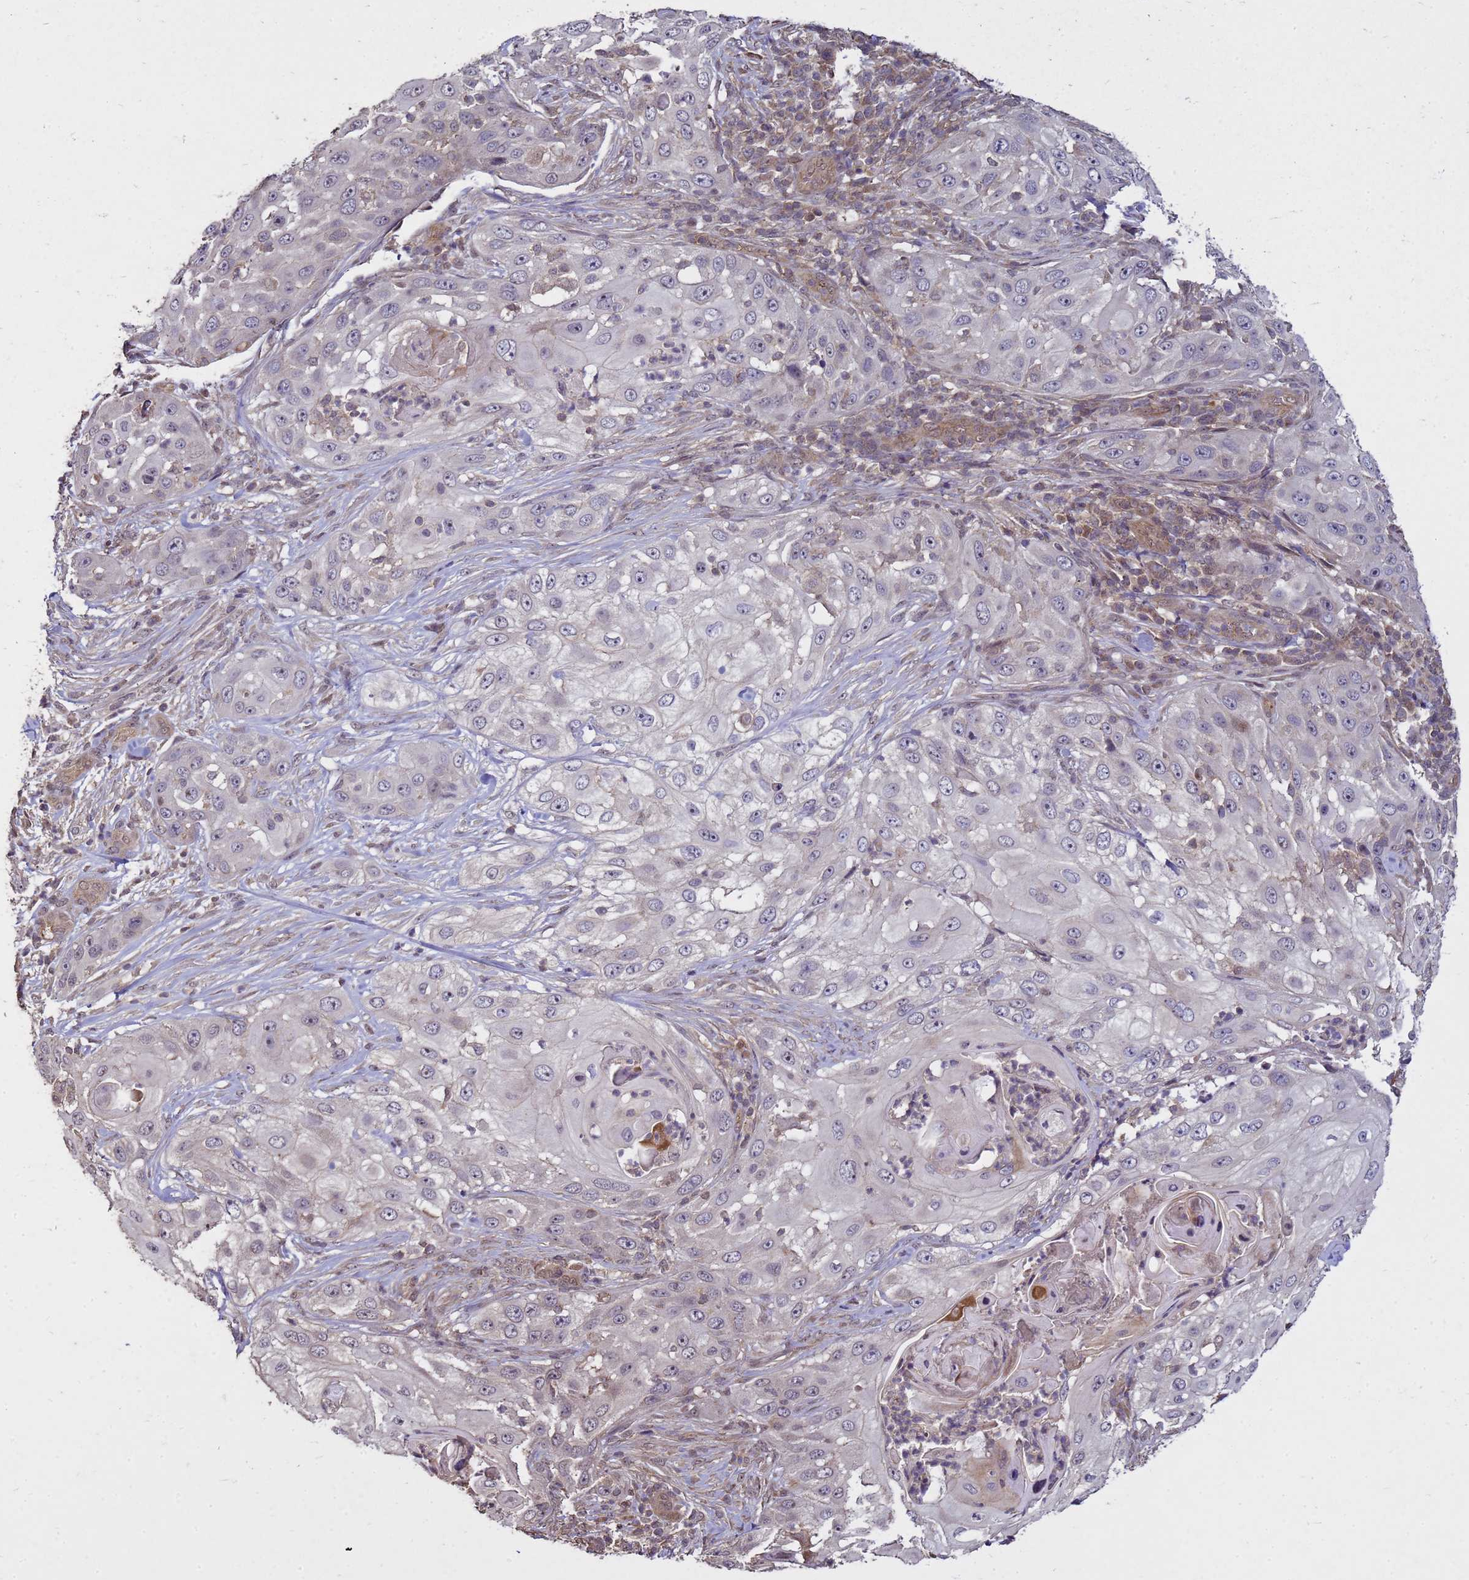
{"staining": {"intensity": "negative", "quantity": "none", "location": "none"}, "tissue": "skin cancer", "cell_type": "Tumor cells", "image_type": "cancer", "snomed": [{"axis": "morphology", "description": "Squamous cell carcinoma, NOS"}, {"axis": "topography", "description": "Skin"}], "caption": "Immunohistochemical staining of human skin cancer demonstrates no significant staining in tumor cells.", "gene": "CRBN", "patient": {"sex": "female", "age": 44}}